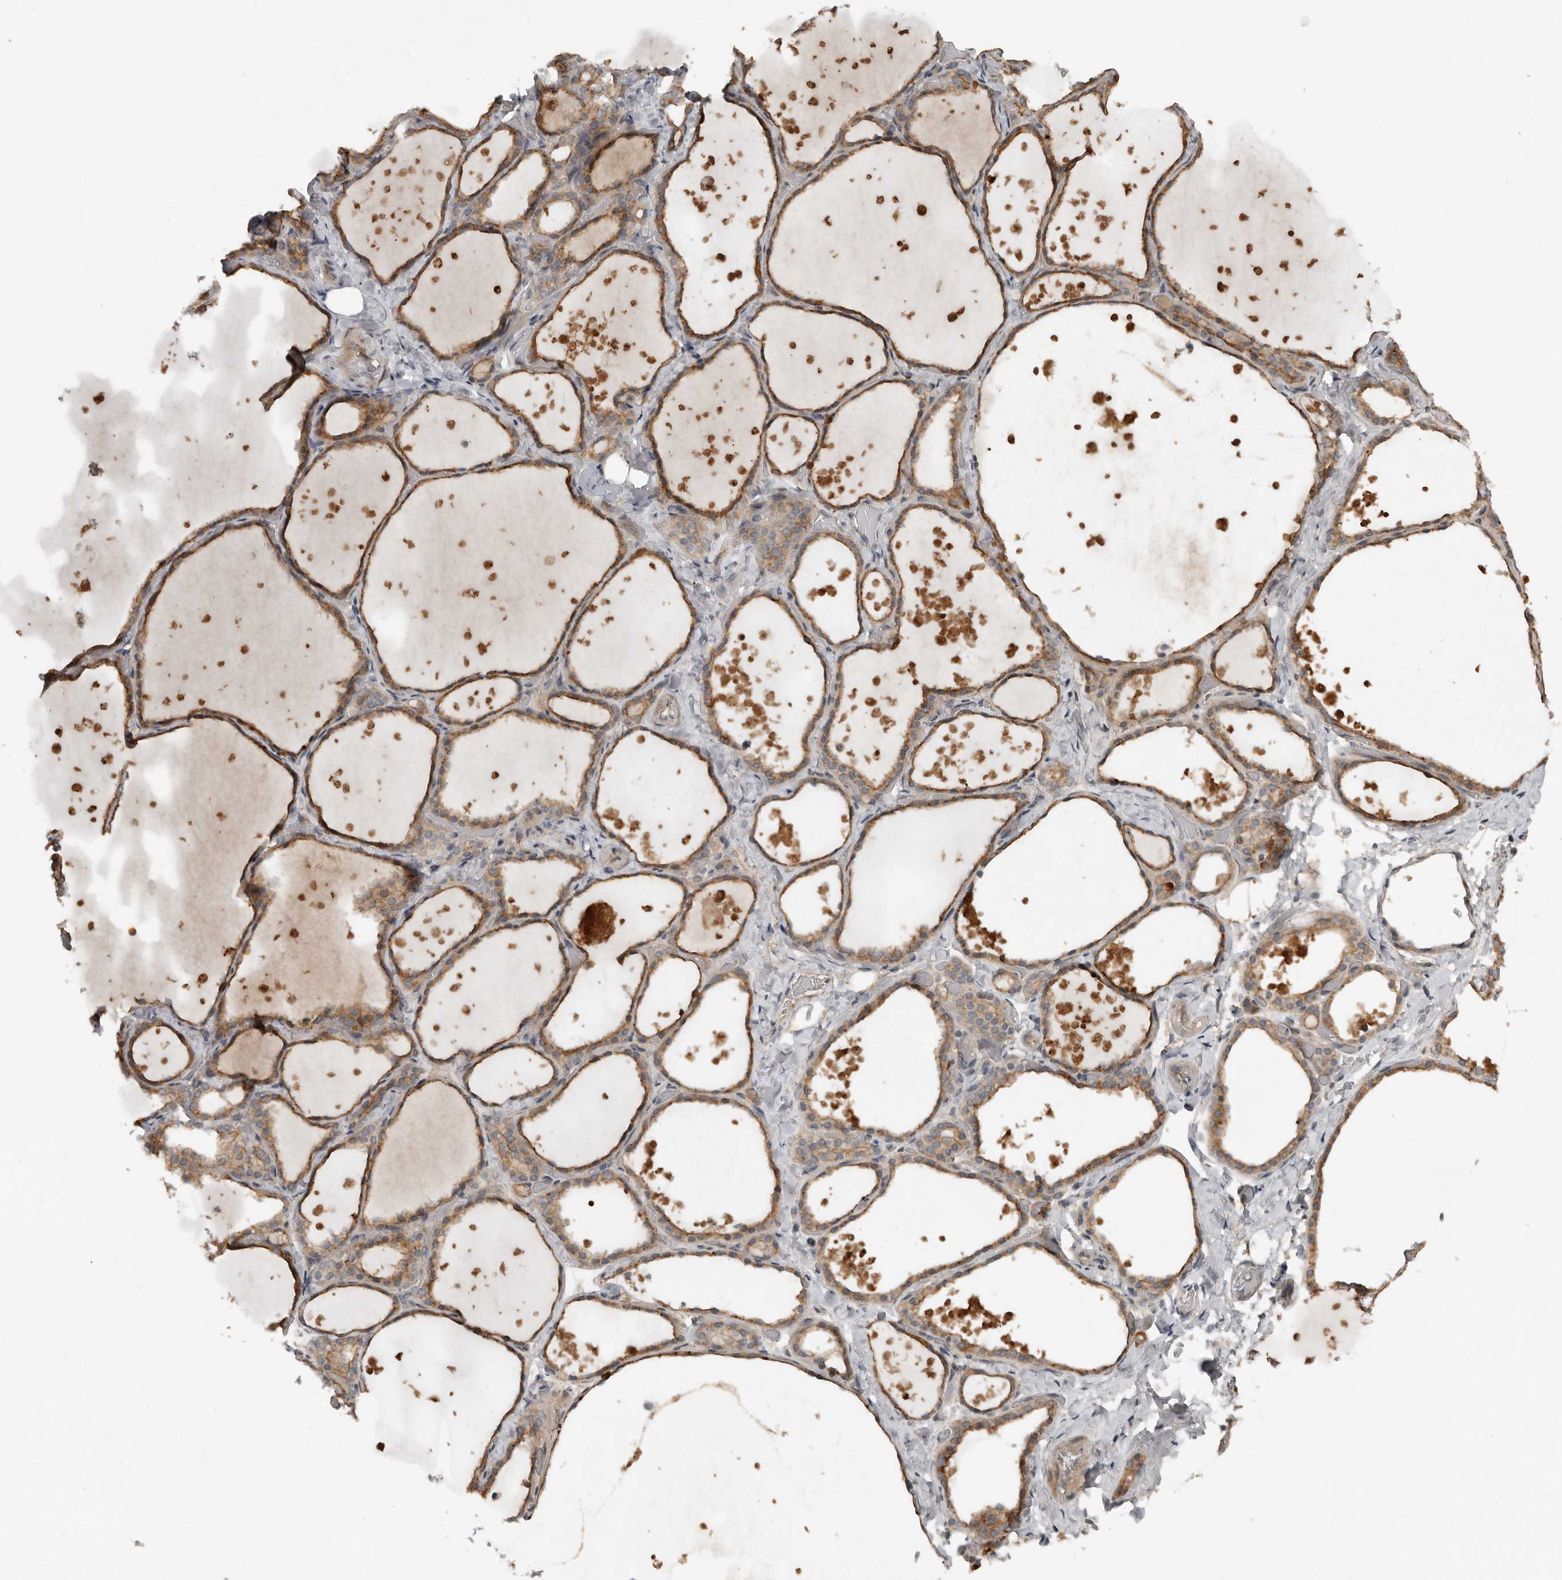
{"staining": {"intensity": "moderate", "quantity": ">75%", "location": "cytoplasmic/membranous"}, "tissue": "thyroid gland", "cell_type": "Glandular cells", "image_type": "normal", "snomed": [{"axis": "morphology", "description": "Normal tissue, NOS"}, {"axis": "topography", "description": "Thyroid gland"}], "caption": "Immunohistochemistry of normal human thyroid gland reveals medium levels of moderate cytoplasmic/membranous expression in about >75% of glandular cells. The staining is performed using DAB brown chromogen to label protein expression. The nuclei are counter-stained blue using hematoxylin.", "gene": "TEAD3", "patient": {"sex": "female", "age": 44}}